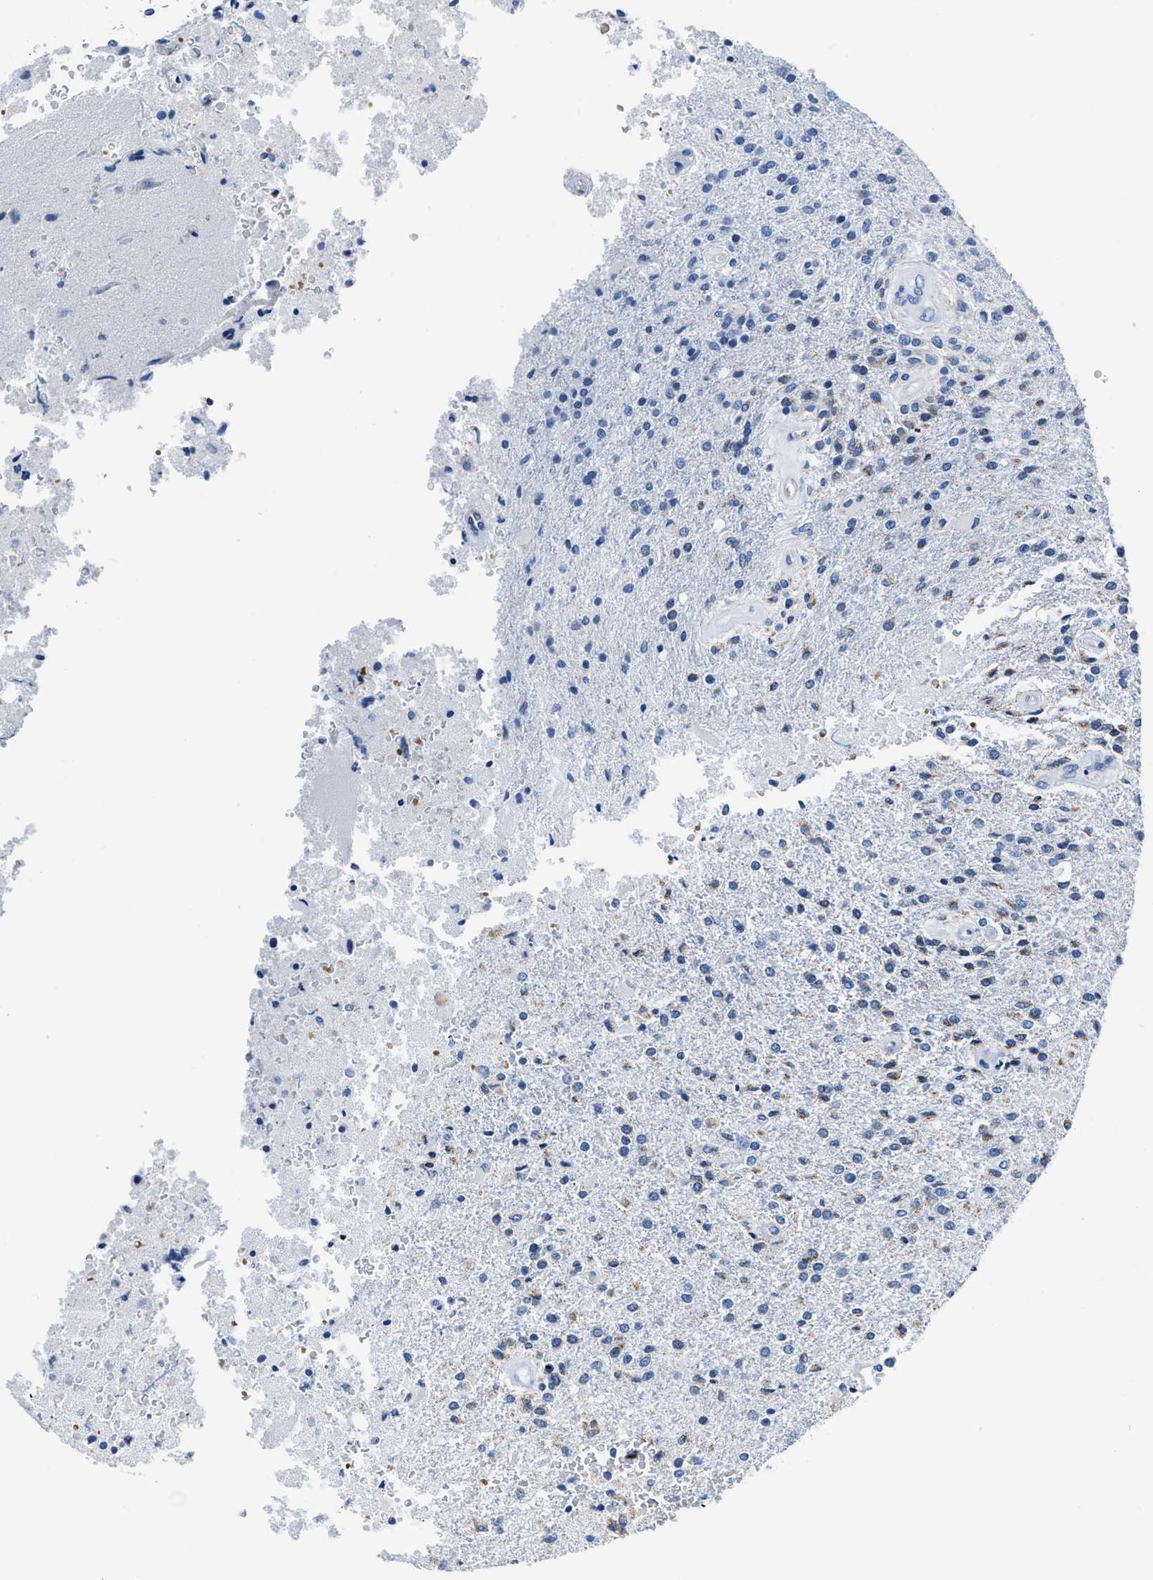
{"staining": {"intensity": "negative", "quantity": "none", "location": "none"}, "tissue": "glioma", "cell_type": "Tumor cells", "image_type": "cancer", "snomed": [{"axis": "morphology", "description": "Normal tissue, NOS"}, {"axis": "morphology", "description": "Glioma, malignant, High grade"}, {"axis": "topography", "description": "Cerebral cortex"}], "caption": "The histopathology image demonstrates no significant staining in tumor cells of malignant high-grade glioma.", "gene": "KCNMB3", "patient": {"sex": "male", "age": 77}}